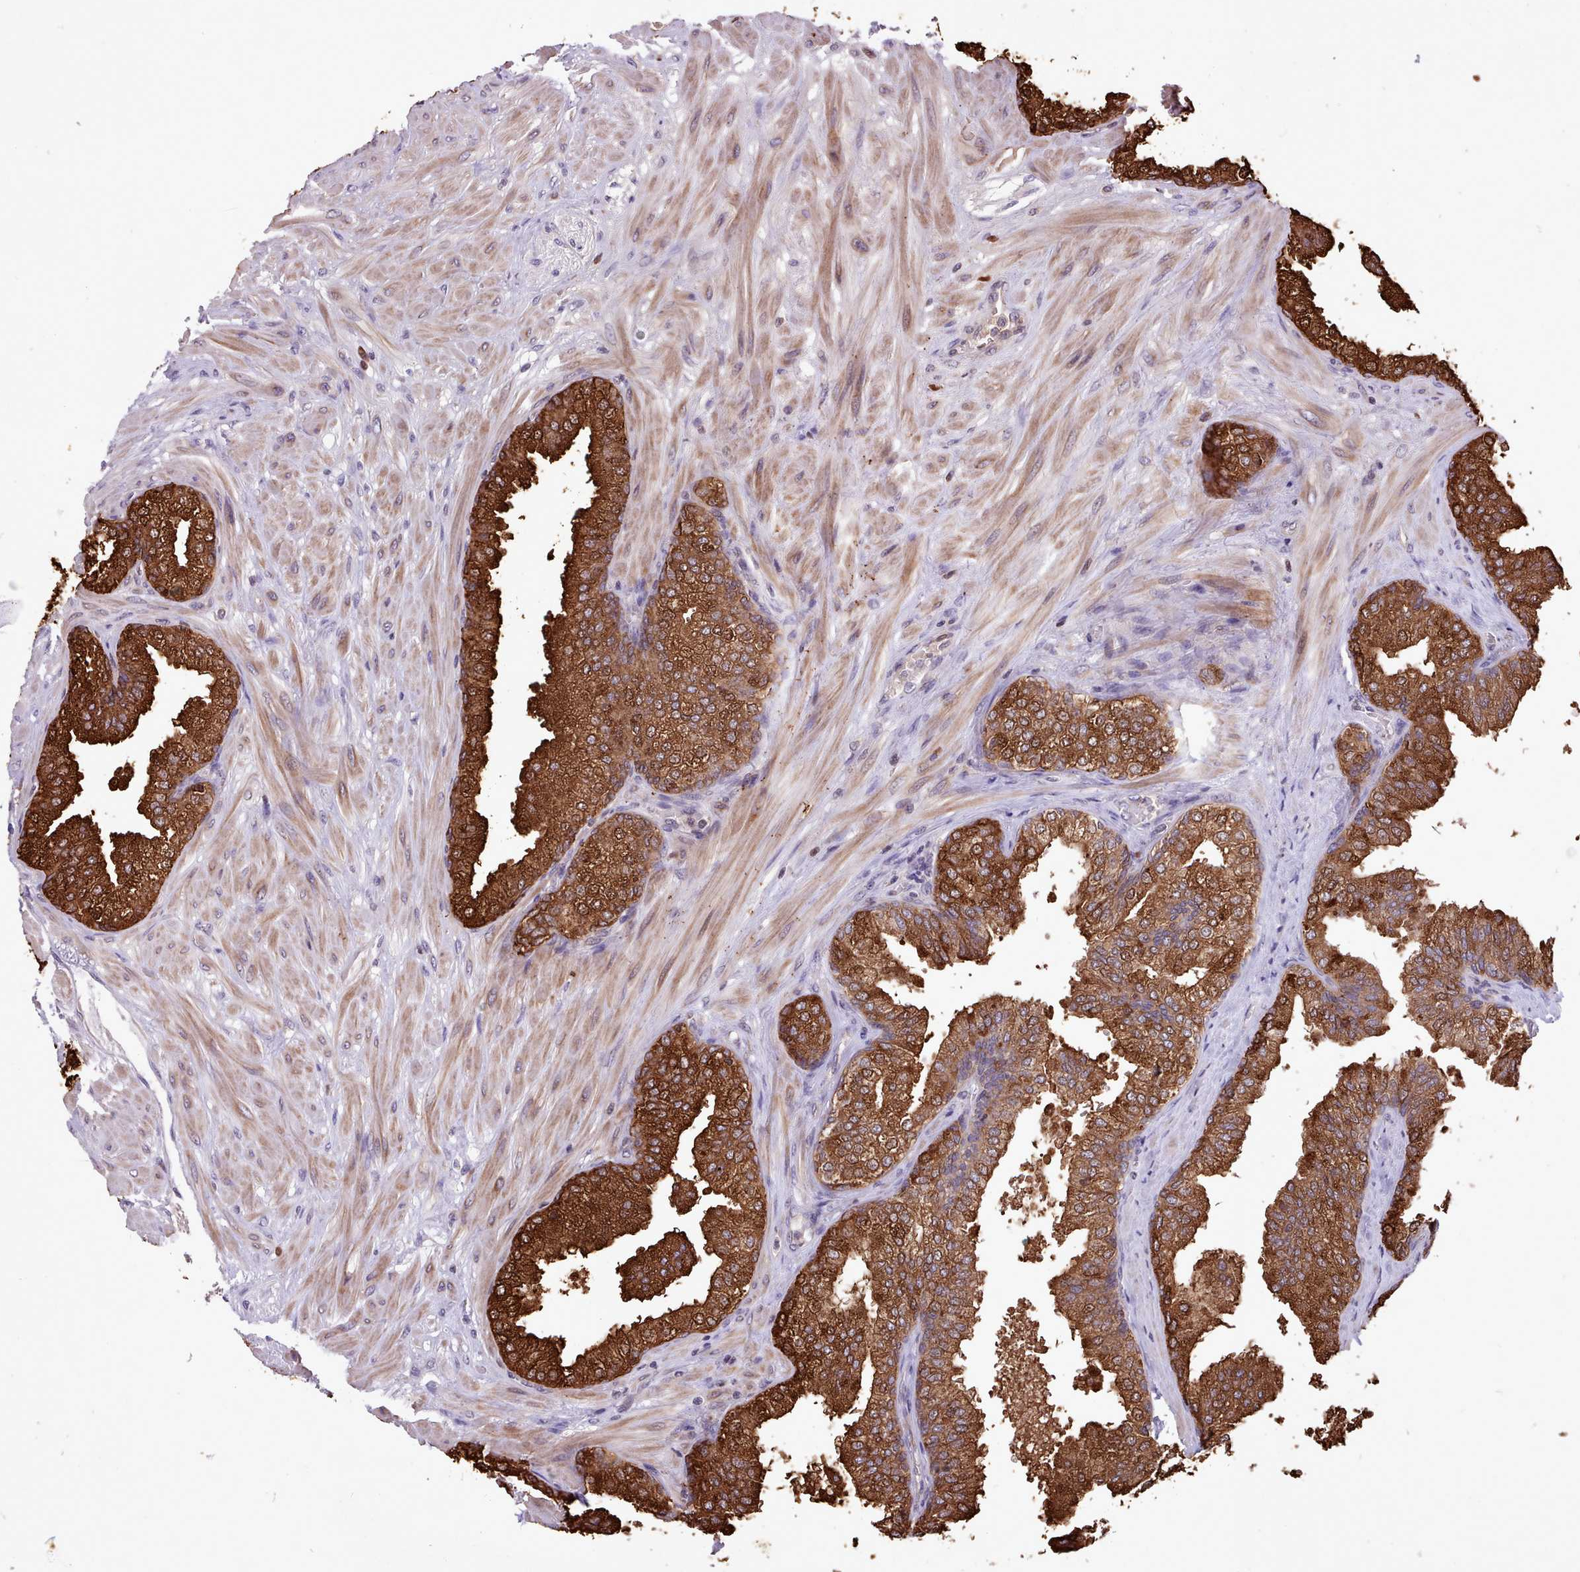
{"staining": {"intensity": "strong", "quantity": ">75%", "location": "cytoplasmic/membranous,nuclear"}, "tissue": "prostate", "cell_type": "Glandular cells", "image_type": "normal", "snomed": [{"axis": "morphology", "description": "Normal tissue, NOS"}, {"axis": "topography", "description": "Prostate"}], "caption": "A micrograph showing strong cytoplasmic/membranous,nuclear expression in approximately >75% of glandular cells in unremarkable prostate, as visualized by brown immunohistochemical staining.", "gene": "TTLL3", "patient": {"sex": "male", "age": 60}}